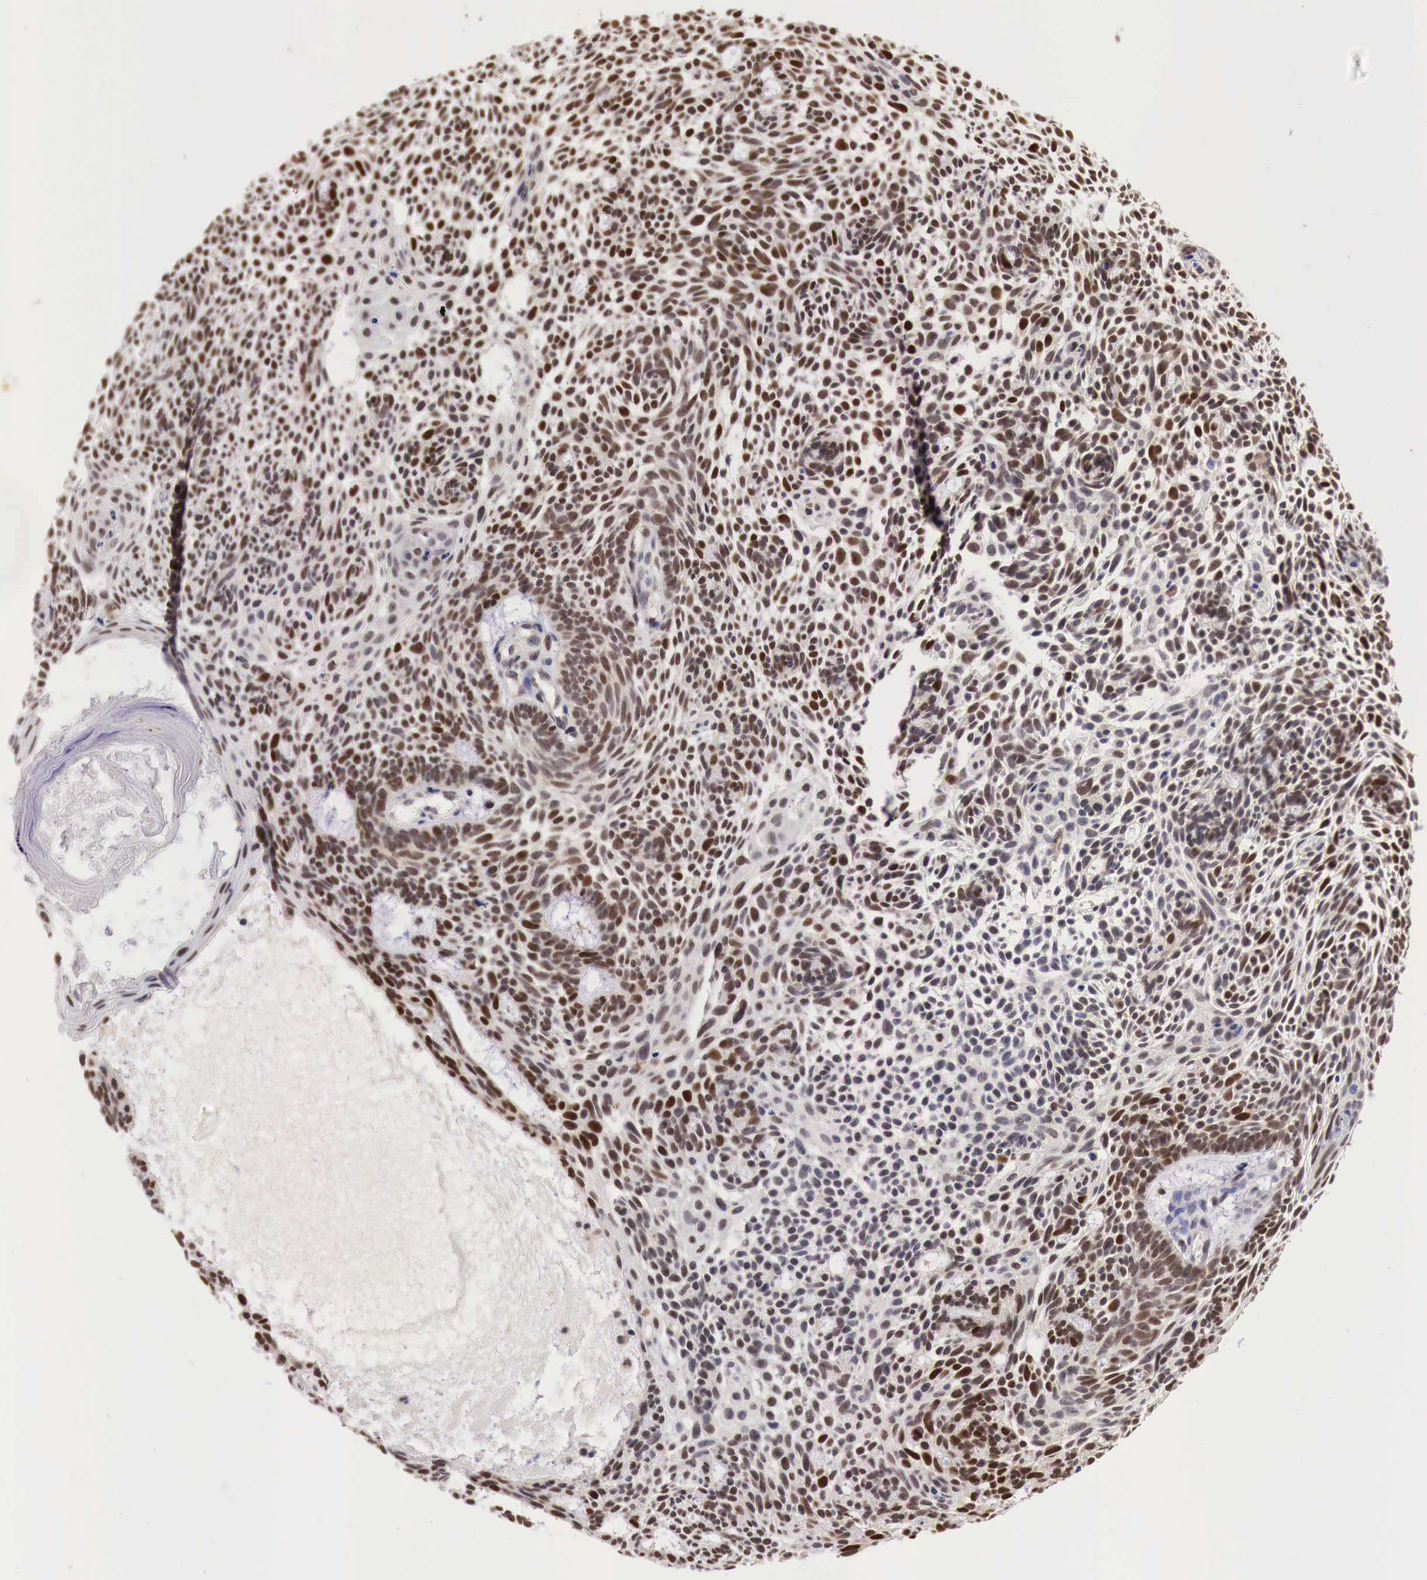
{"staining": {"intensity": "strong", "quantity": ">75%", "location": "cytoplasmic/membranous,nuclear"}, "tissue": "skin cancer", "cell_type": "Tumor cells", "image_type": "cancer", "snomed": [{"axis": "morphology", "description": "Basal cell carcinoma"}, {"axis": "topography", "description": "Skin"}], "caption": "Immunohistochemistry (IHC) of skin cancer reveals high levels of strong cytoplasmic/membranous and nuclear staining in about >75% of tumor cells.", "gene": "PABIR2", "patient": {"sex": "male", "age": 58}}